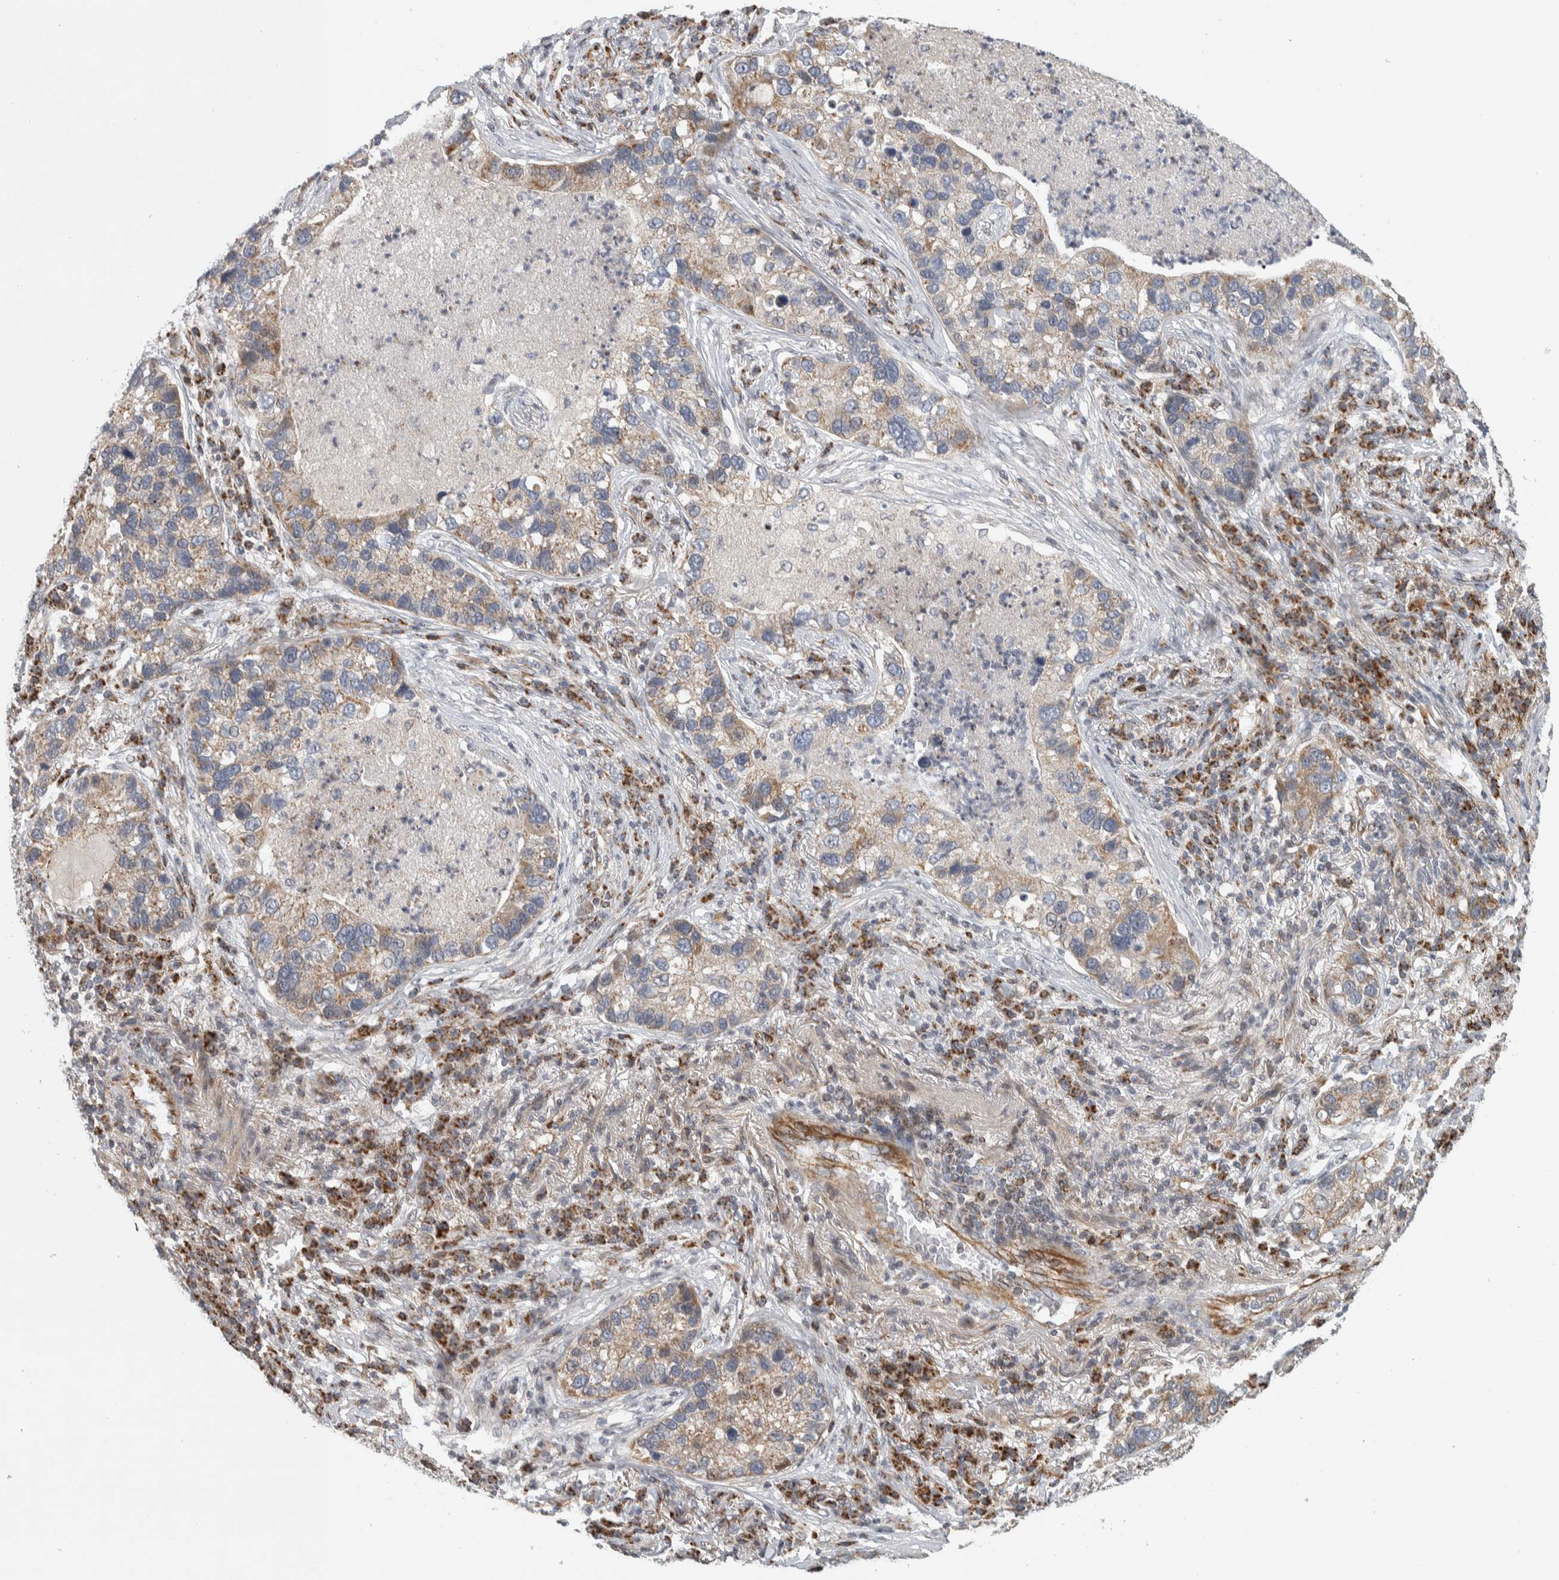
{"staining": {"intensity": "weak", "quantity": ">75%", "location": "cytoplasmic/membranous"}, "tissue": "lung cancer", "cell_type": "Tumor cells", "image_type": "cancer", "snomed": [{"axis": "morphology", "description": "Normal tissue, NOS"}, {"axis": "morphology", "description": "Adenocarcinoma, NOS"}, {"axis": "topography", "description": "Bronchus"}, {"axis": "topography", "description": "Lung"}], "caption": "Lung adenocarcinoma was stained to show a protein in brown. There is low levels of weak cytoplasmic/membranous staining in approximately >75% of tumor cells.", "gene": "AFP", "patient": {"sex": "male", "age": 54}}